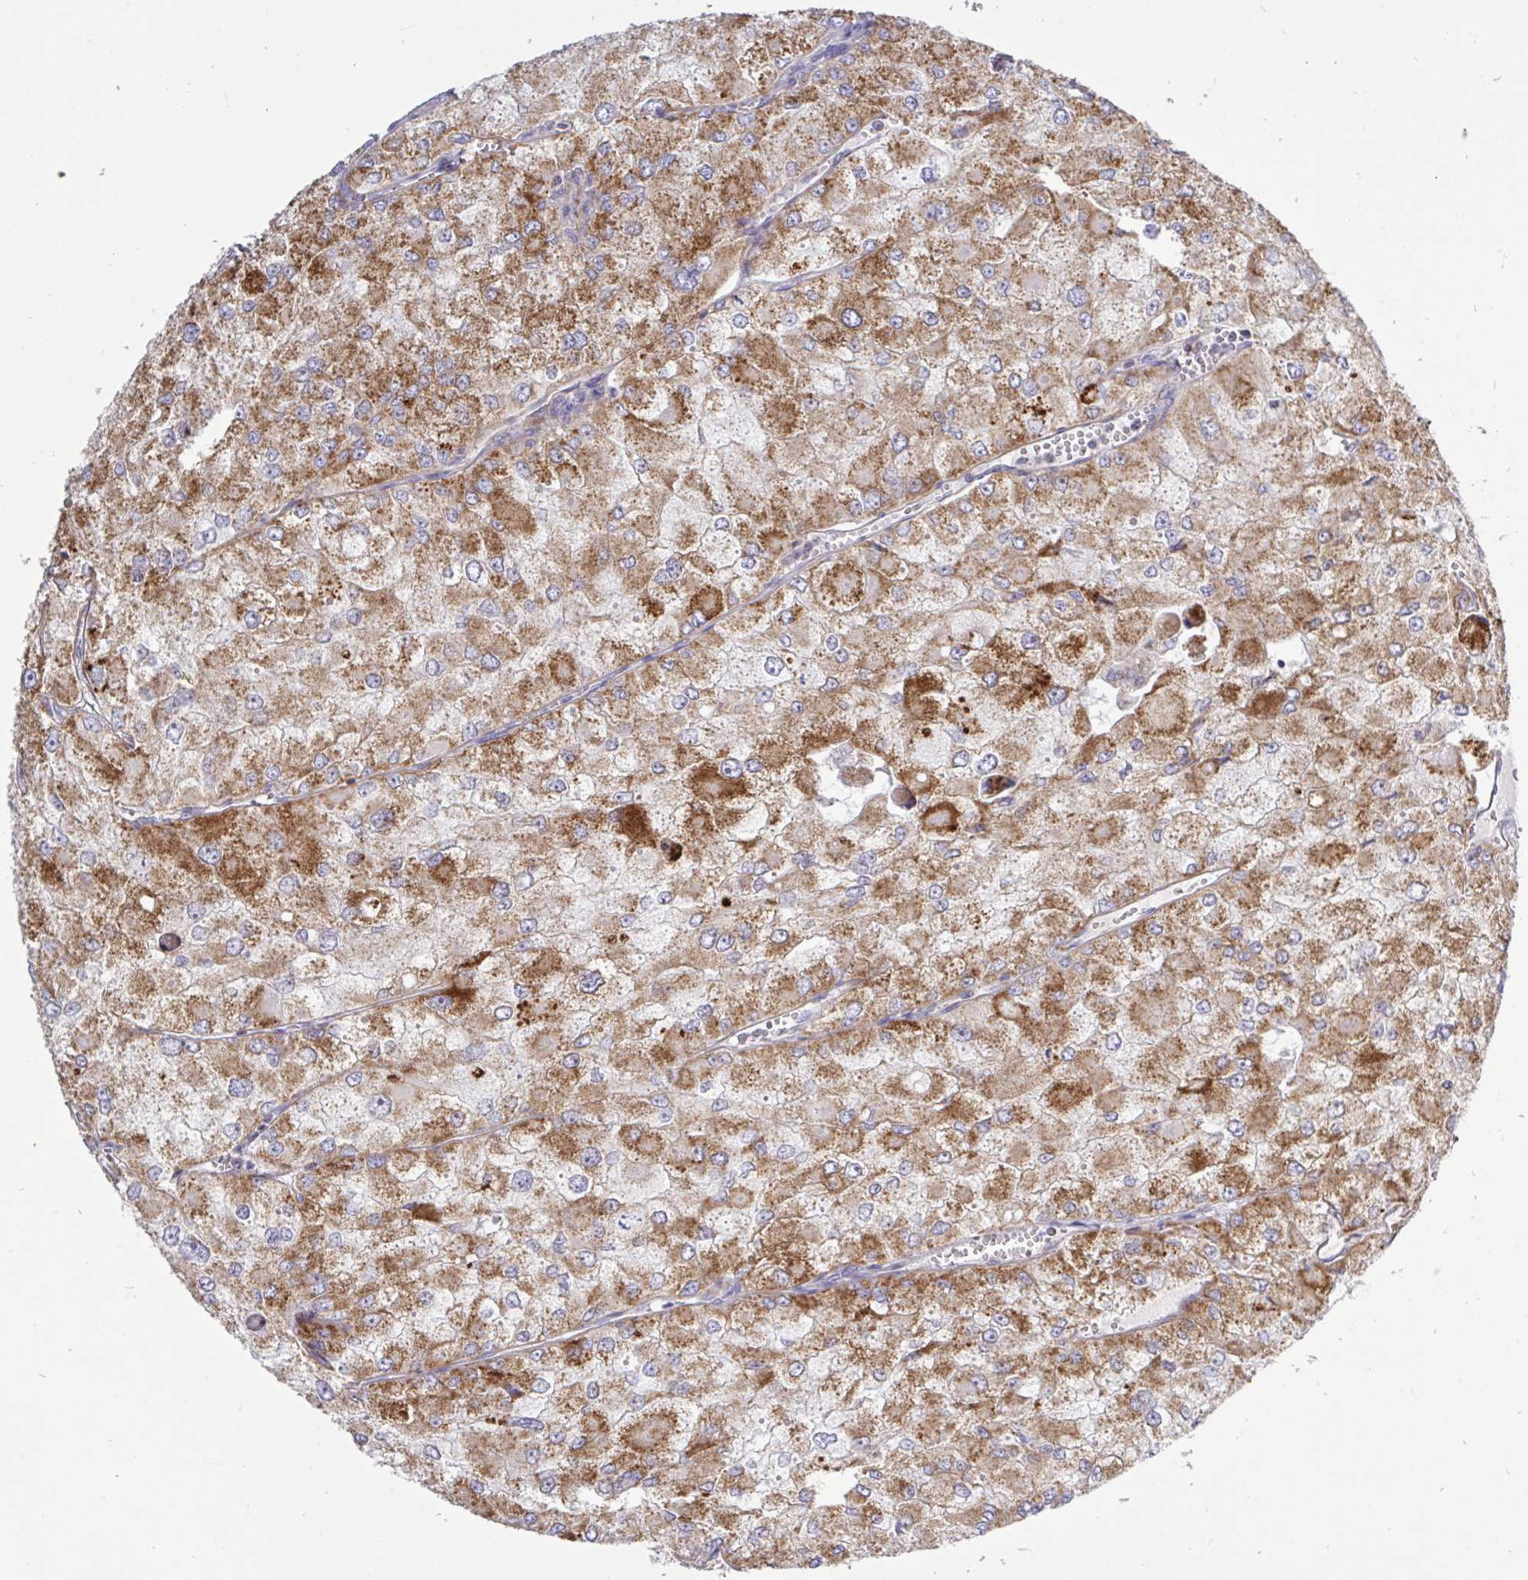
{"staining": {"intensity": "moderate", "quantity": ">75%", "location": "cytoplasmic/membranous"}, "tissue": "renal cancer", "cell_type": "Tumor cells", "image_type": "cancer", "snomed": [{"axis": "morphology", "description": "Adenocarcinoma, NOS"}, {"axis": "topography", "description": "Kidney"}], "caption": "Human renal adenocarcinoma stained for a protein (brown) exhibits moderate cytoplasmic/membranous positive staining in about >75% of tumor cells.", "gene": "HSPE1", "patient": {"sex": "female", "age": 70}}